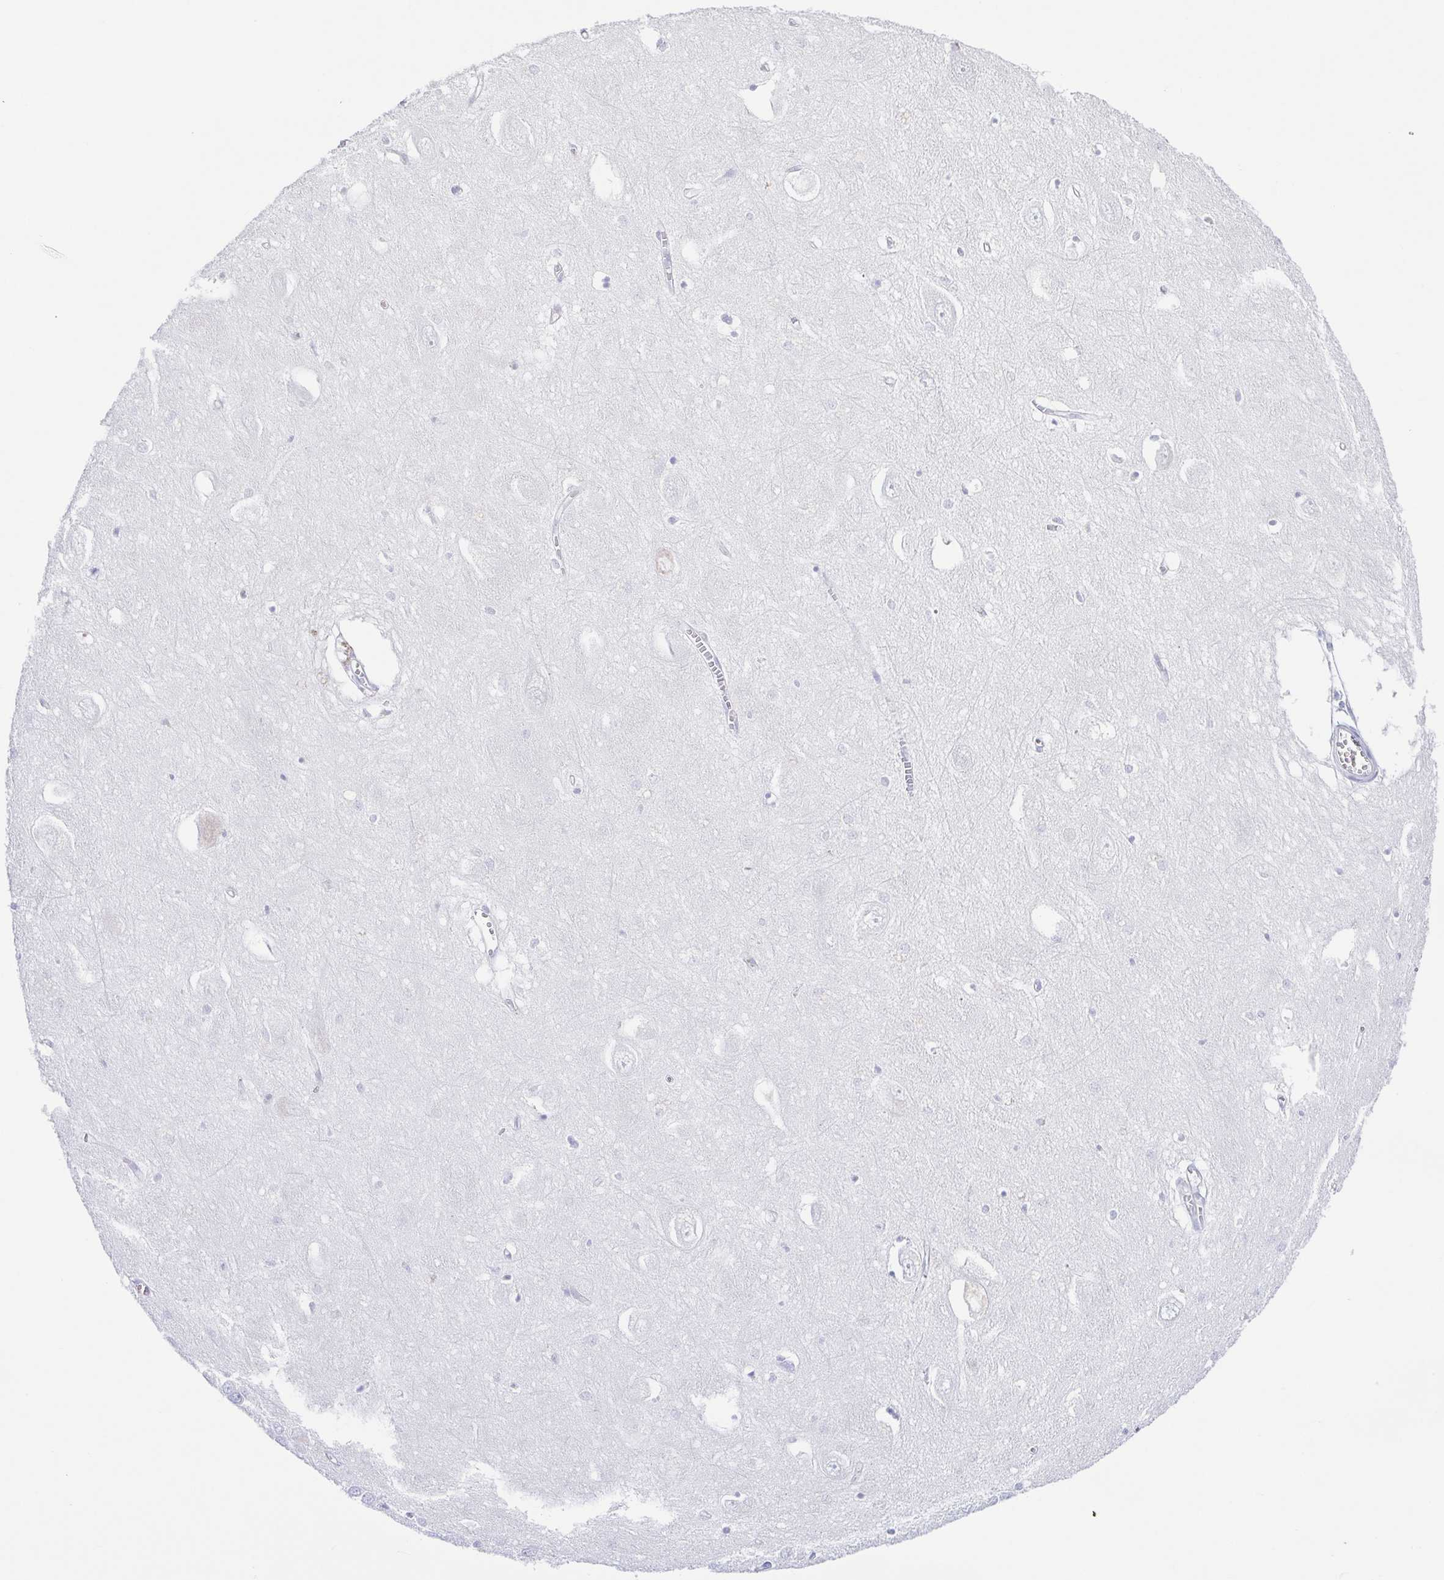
{"staining": {"intensity": "negative", "quantity": "none", "location": "none"}, "tissue": "hippocampus", "cell_type": "Glial cells", "image_type": "normal", "snomed": [{"axis": "morphology", "description": "Normal tissue, NOS"}, {"axis": "topography", "description": "Hippocampus"}], "caption": "There is no significant positivity in glial cells of hippocampus. (DAB (3,3'-diaminobenzidine) immunohistochemistry (IHC) visualized using brightfield microscopy, high magnification).", "gene": "A1BG", "patient": {"sex": "female", "age": 64}}